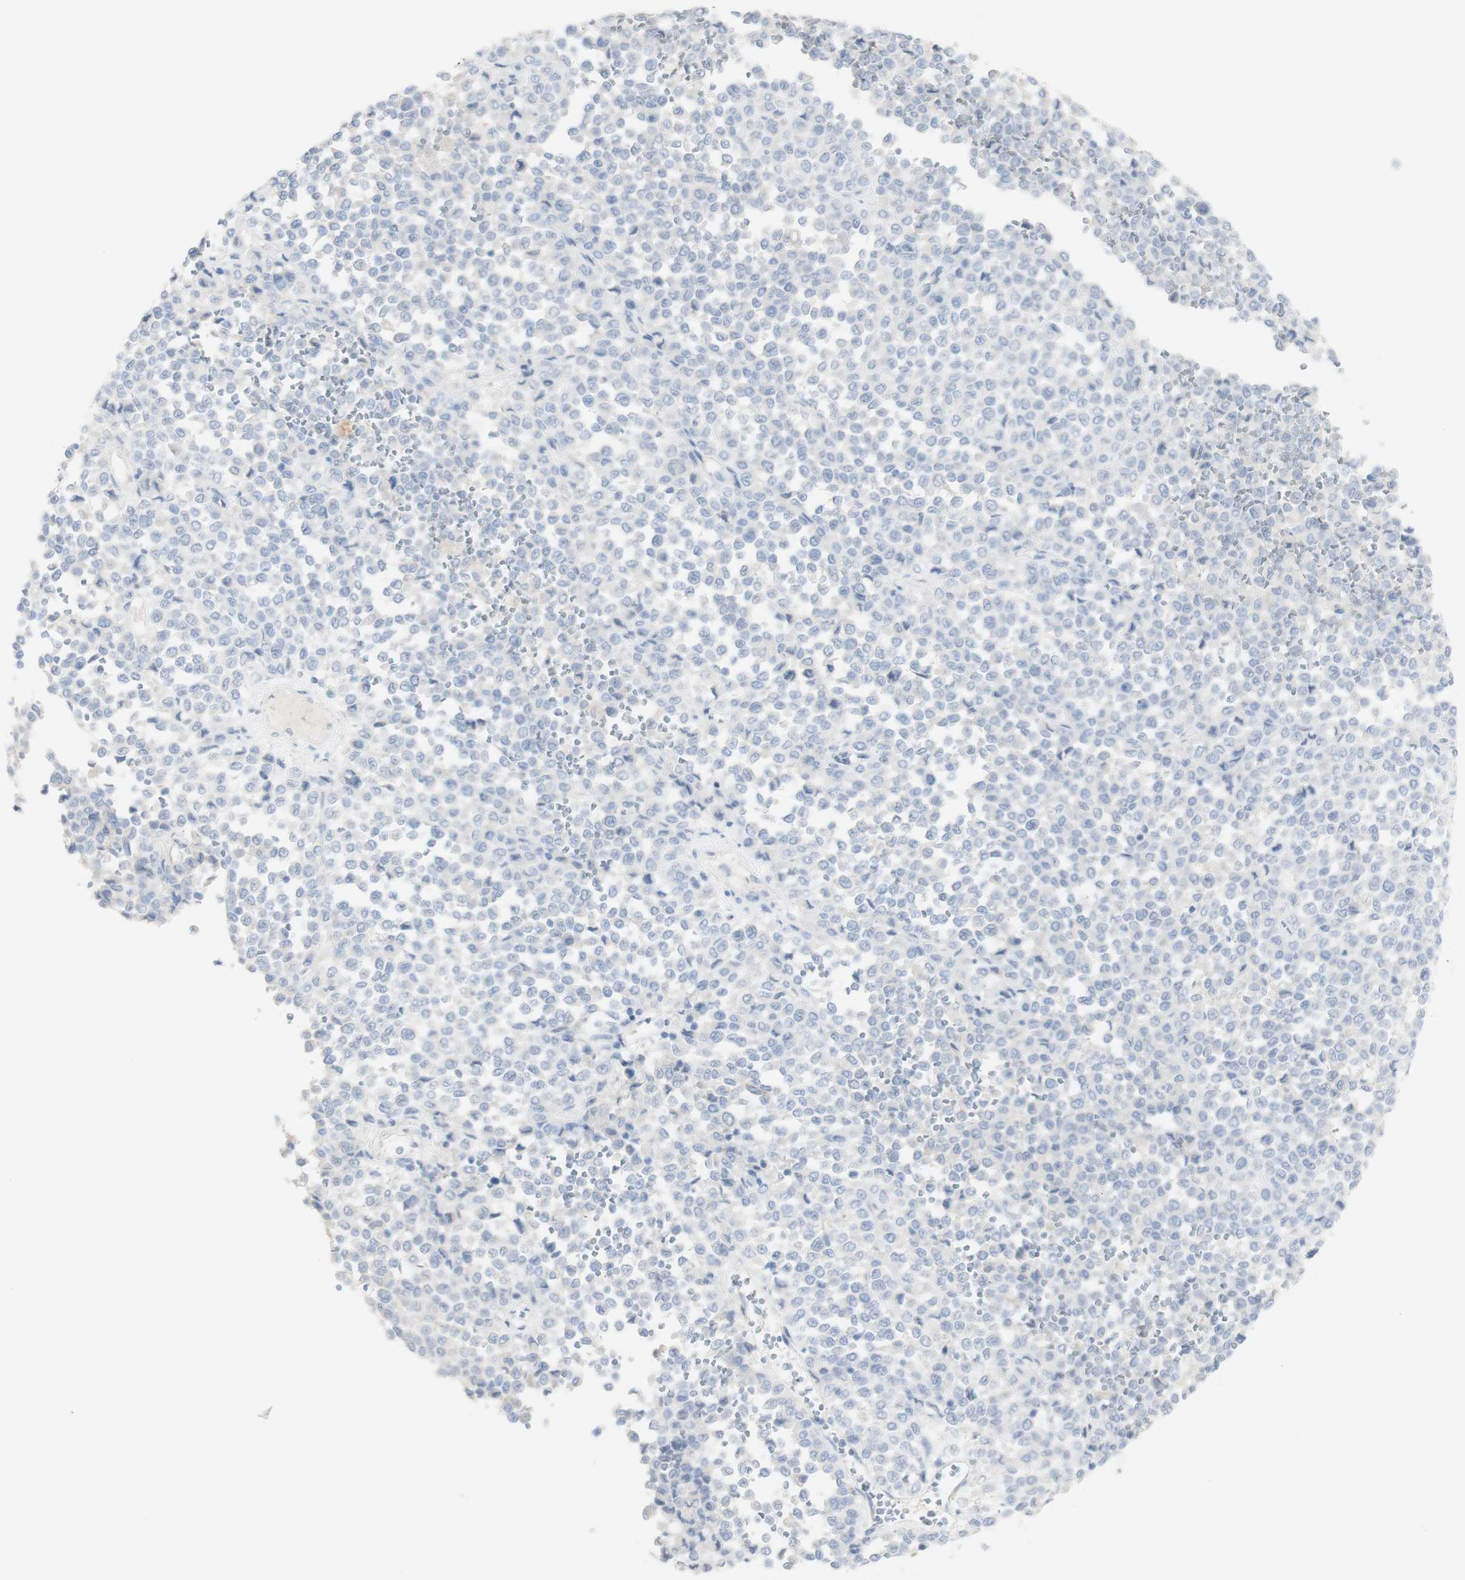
{"staining": {"intensity": "negative", "quantity": "none", "location": "none"}, "tissue": "melanoma", "cell_type": "Tumor cells", "image_type": "cancer", "snomed": [{"axis": "morphology", "description": "Malignant melanoma, Metastatic site"}, {"axis": "topography", "description": "Pancreas"}], "caption": "Immunohistochemical staining of human malignant melanoma (metastatic site) reveals no significant expression in tumor cells.", "gene": "CD207", "patient": {"sex": "female", "age": 30}}